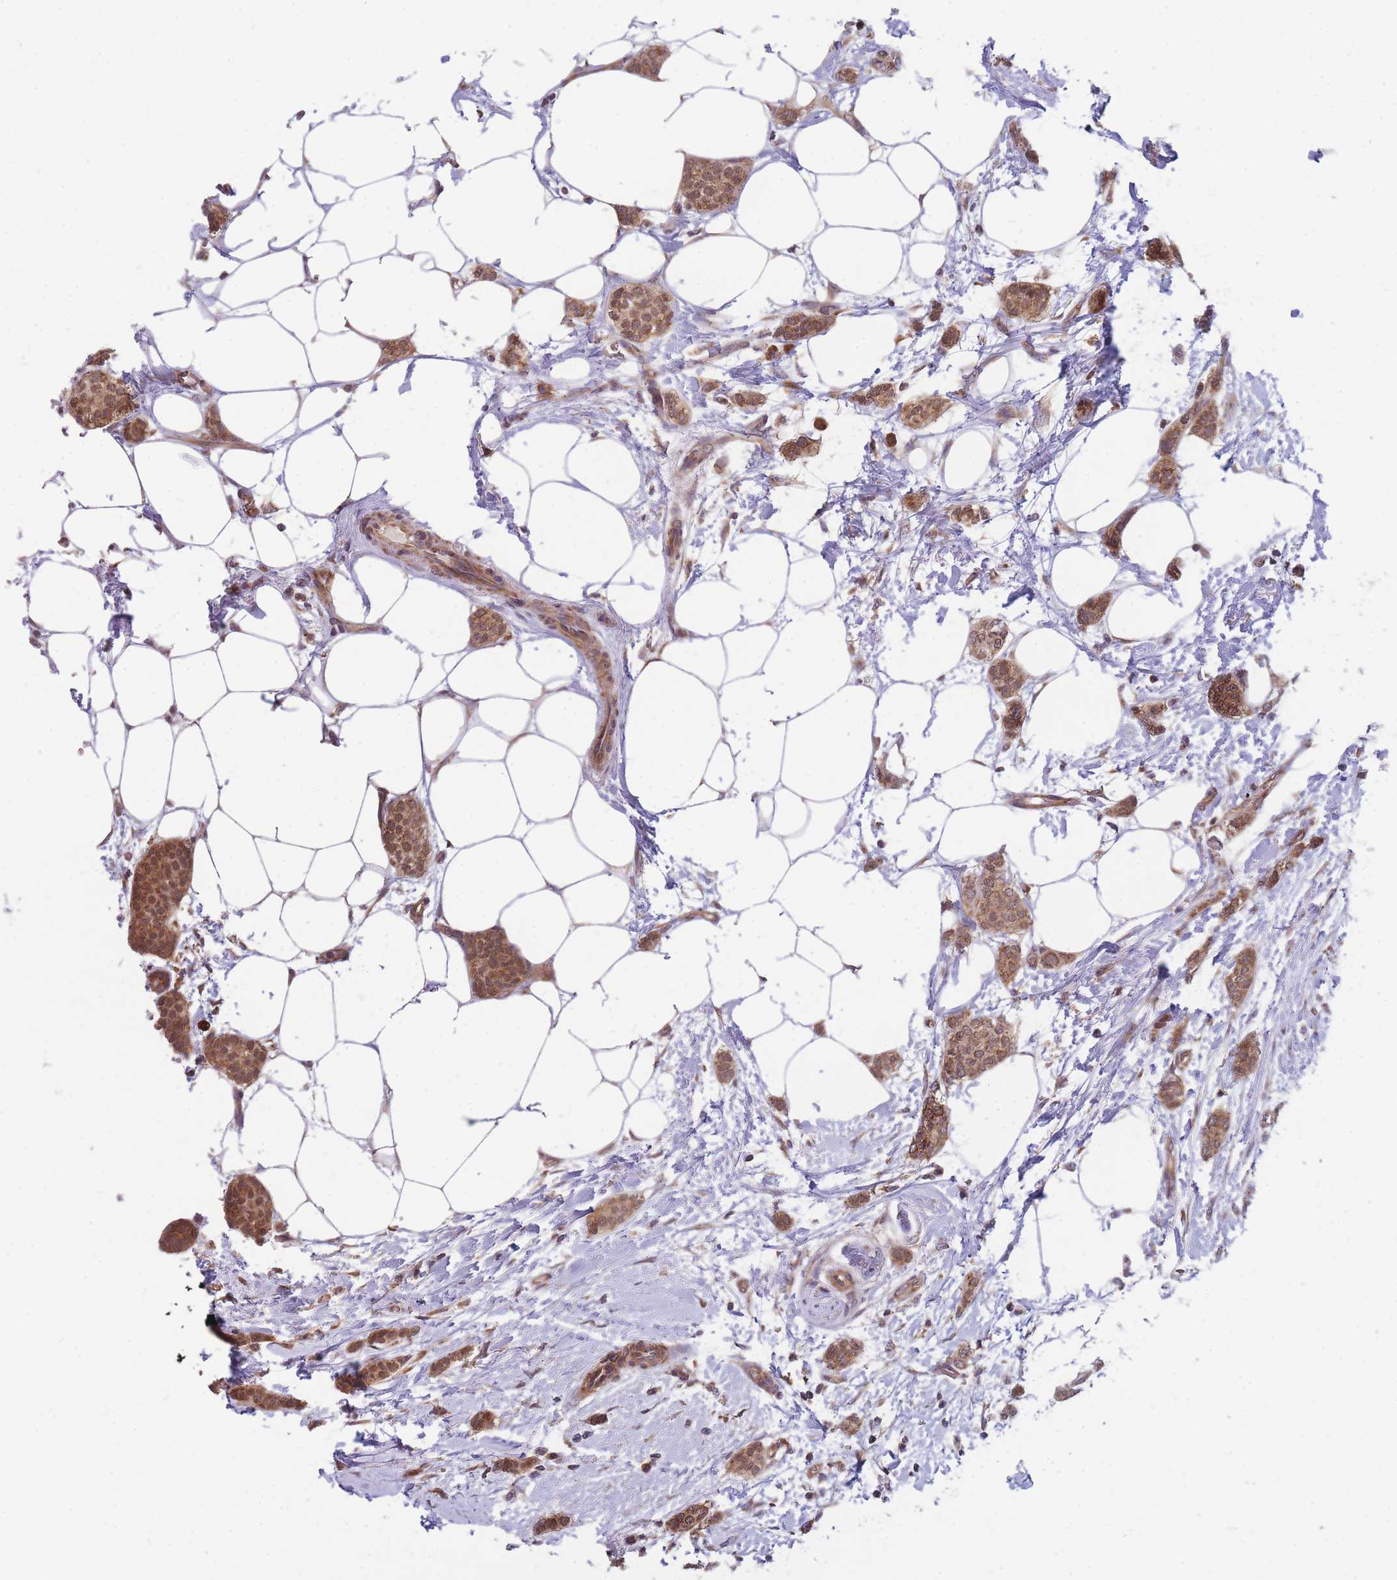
{"staining": {"intensity": "moderate", "quantity": ">75%", "location": "cytoplasmic/membranous"}, "tissue": "breast cancer", "cell_type": "Tumor cells", "image_type": "cancer", "snomed": [{"axis": "morphology", "description": "Duct carcinoma"}, {"axis": "topography", "description": "Breast"}], "caption": "DAB (3,3'-diaminobenzidine) immunohistochemical staining of infiltrating ductal carcinoma (breast) demonstrates moderate cytoplasmic/membranous protein positivity in about >75% of tumor cells.", "gene": "MRPL23", "patient": {"sex": "female", "age": 72}}